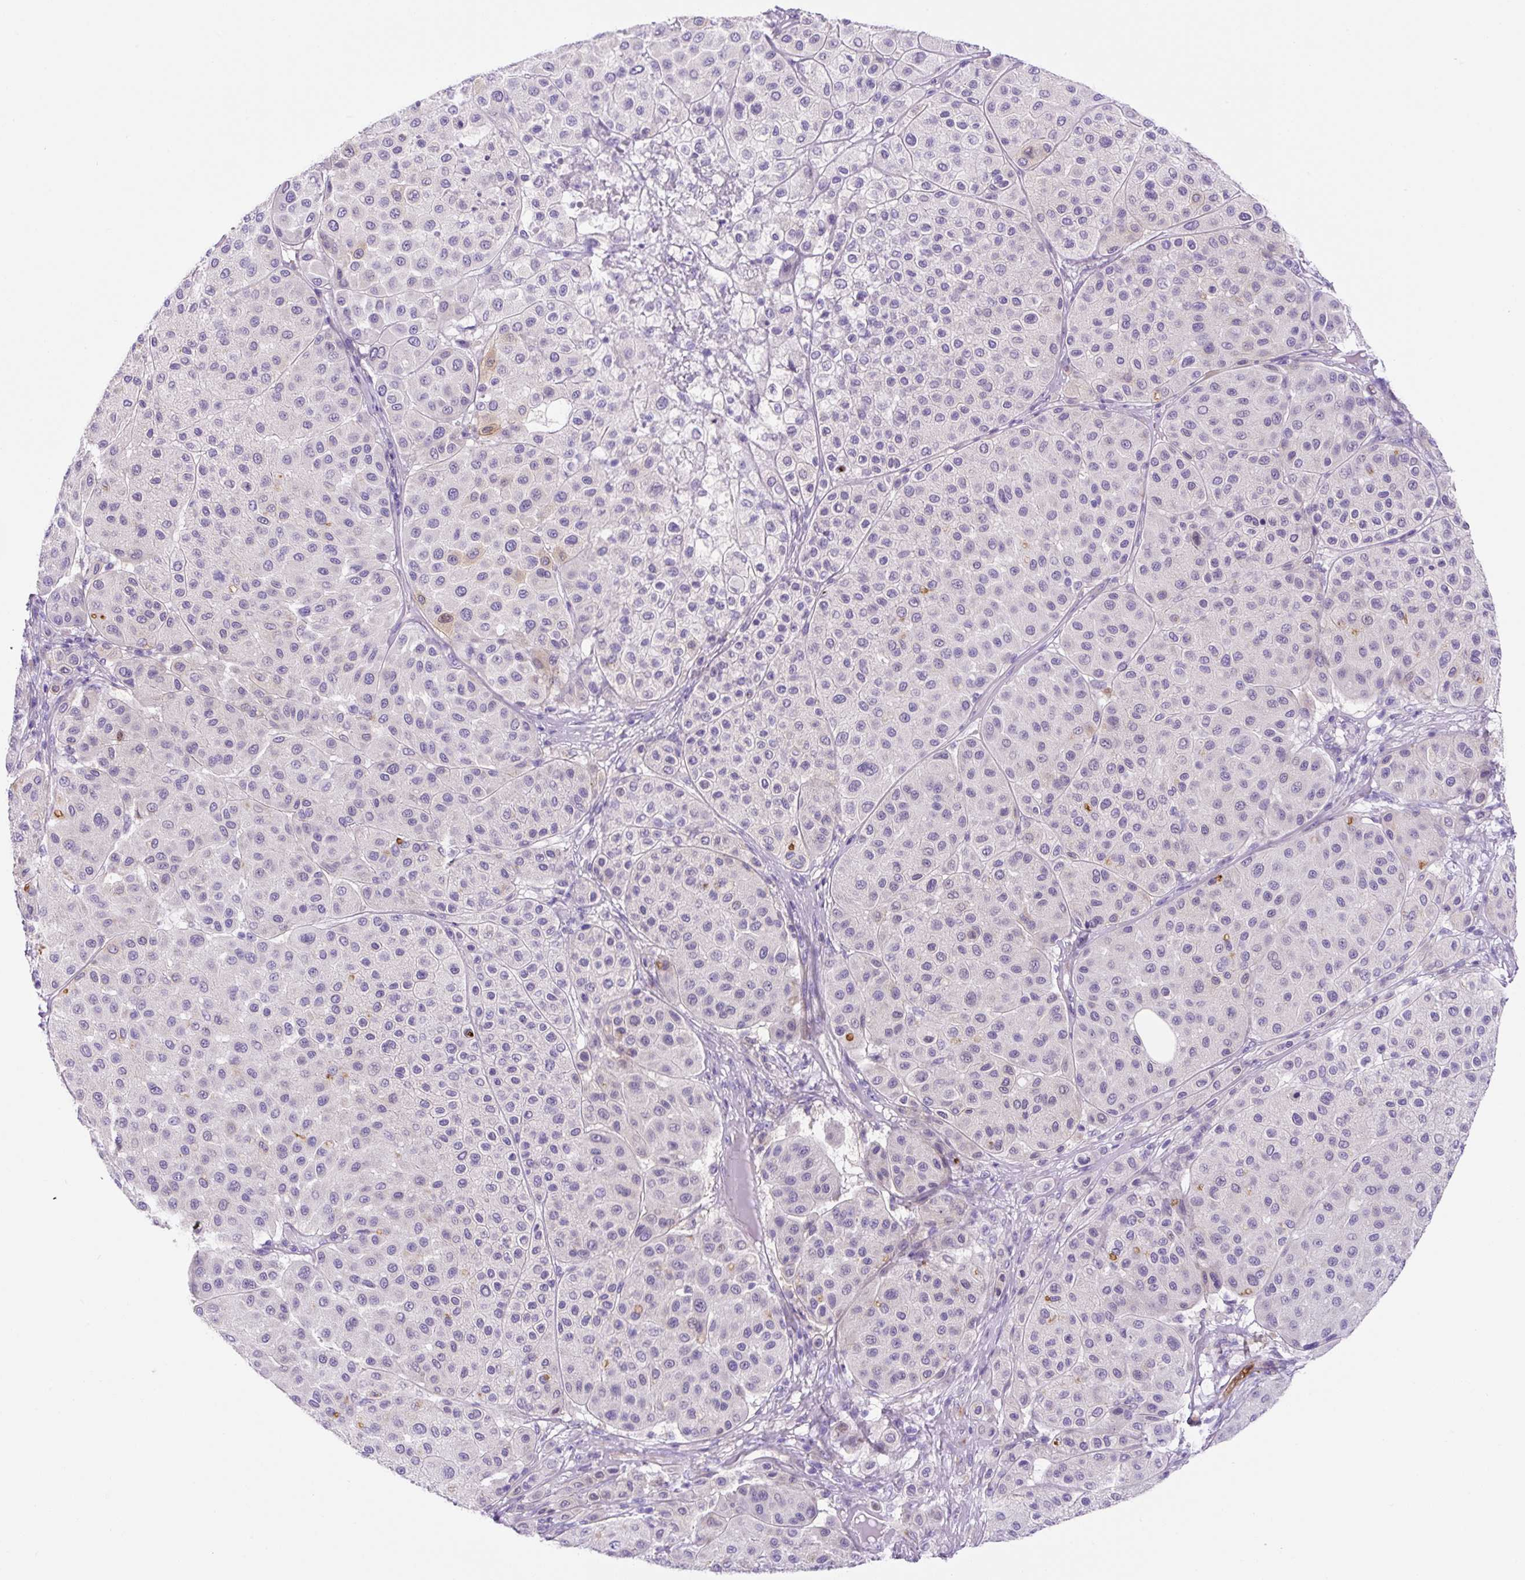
{"staining": {"intensity": "negative", "quantity": "none", "location": "none"}, "tissue": "melanoma", "cell_type": "Tumor cells", "image_type": "cancer", "snomed": [{"axis": "morphology", "description": "Malignant melanoma, Metastatic site"}, {"axis": "topography", "description": "Smooth muscle"}], "caption": "Micrograph shows no significant protein staining in tumor cells of malignant melanoma (metastatic site). (Immunohistochemistry (ihc), brightfield microscopy, high magnification).", "gene": "ASB4", "patient": {"sex": "male", "age": 41}}